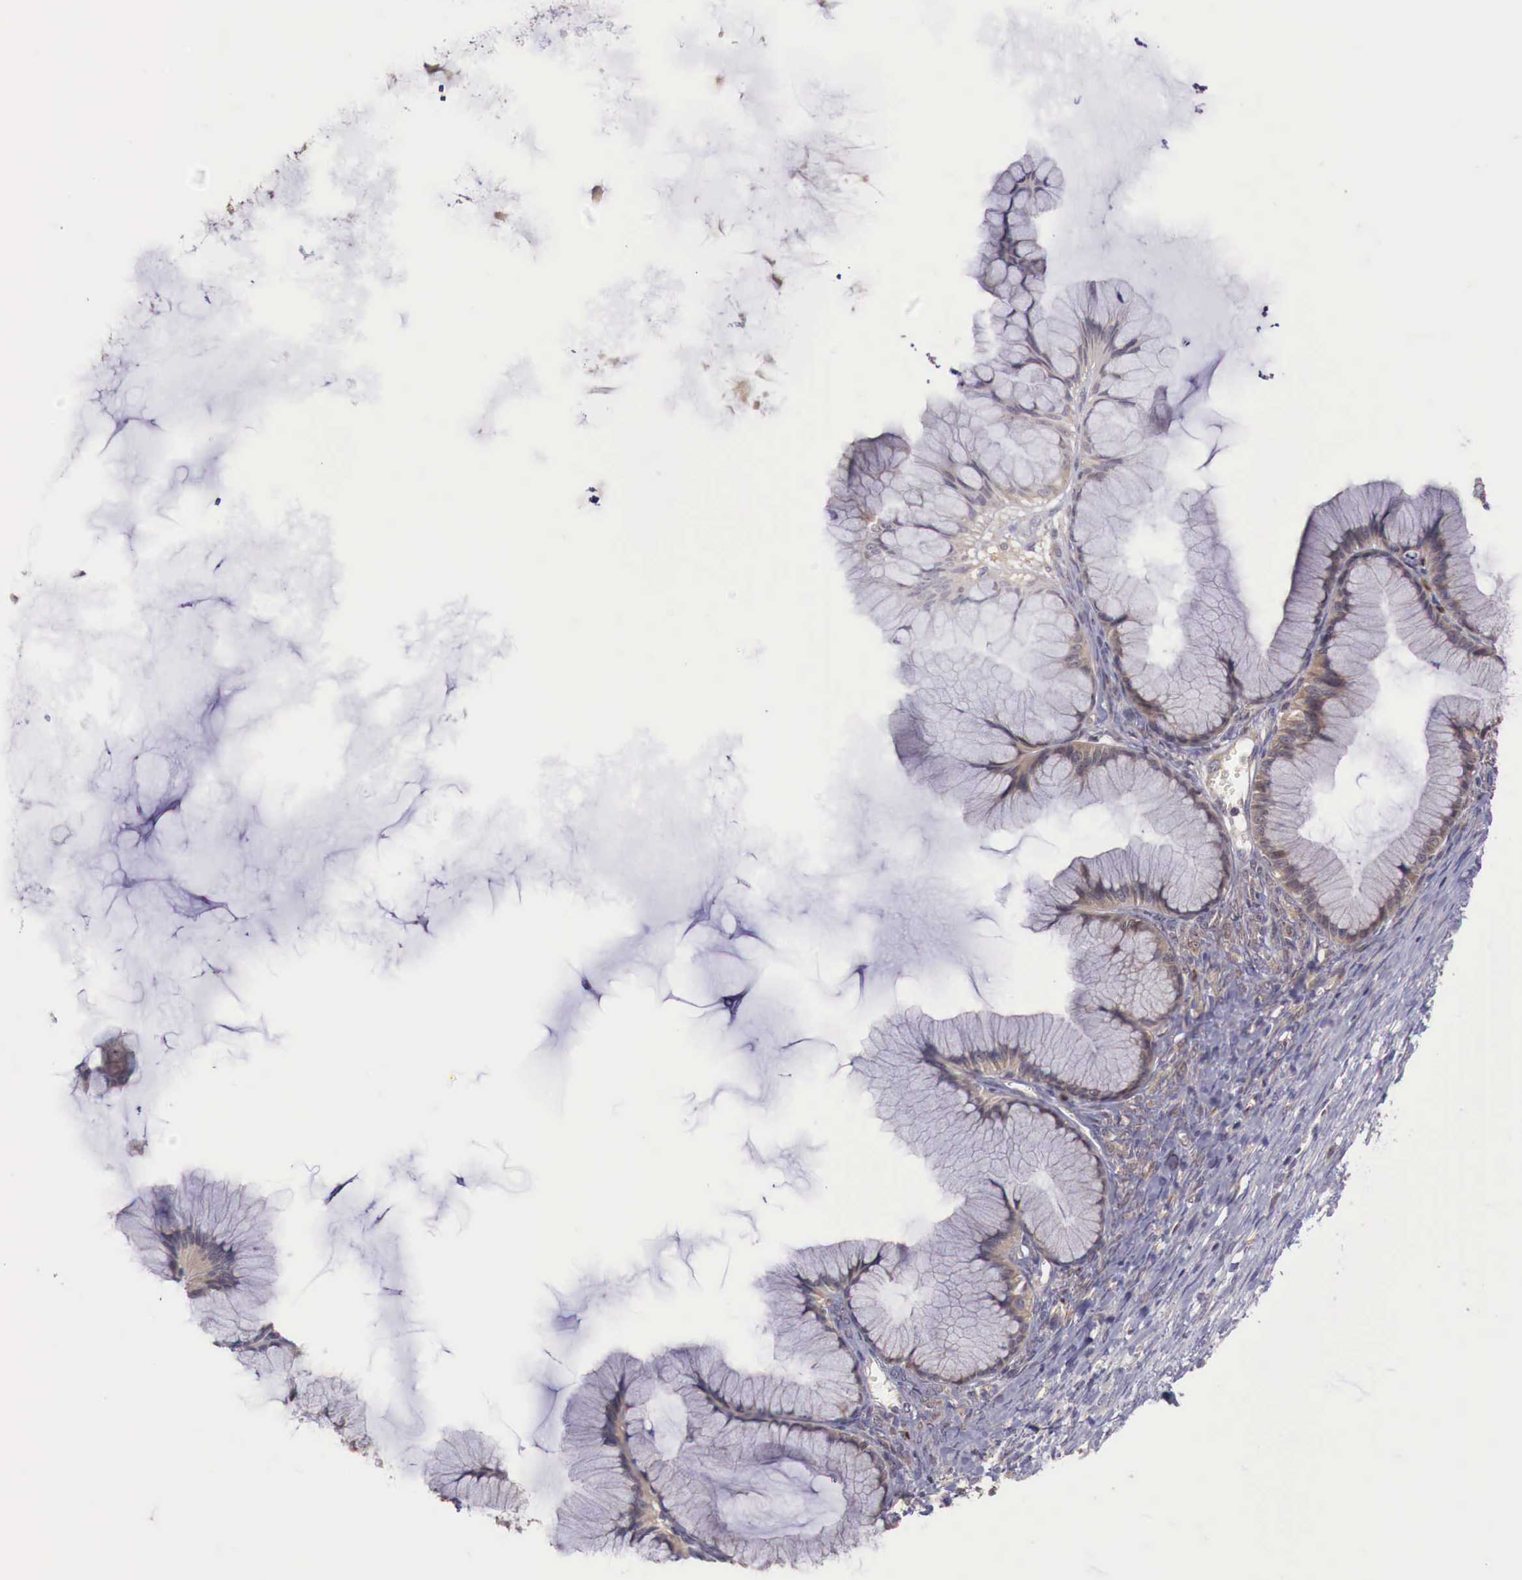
{"staining": {"intensity": "weak", "quantity": ">75%", "location": "cytoplasmic/membranous"}, "tissue": "ovarian cancer", "cell_type": "Tumor cells", "image_type": "cancer", "snomed": [{"axis": "morphology", "description": "Cystadenocarcinoma, mucinous, NOS"}, {"axis": "topography", "description": "Ovary"}], "caption": "Immunohistochemistry (IHC) (DAB (3,3'-diaminobenzidine)) staining of human ovarian cancer shows weak cytoplasmic/membranous protein expression in about >75% of tumor cells.", "gene": "GAB2", "patient": {"sex": "female", "age": 41}}